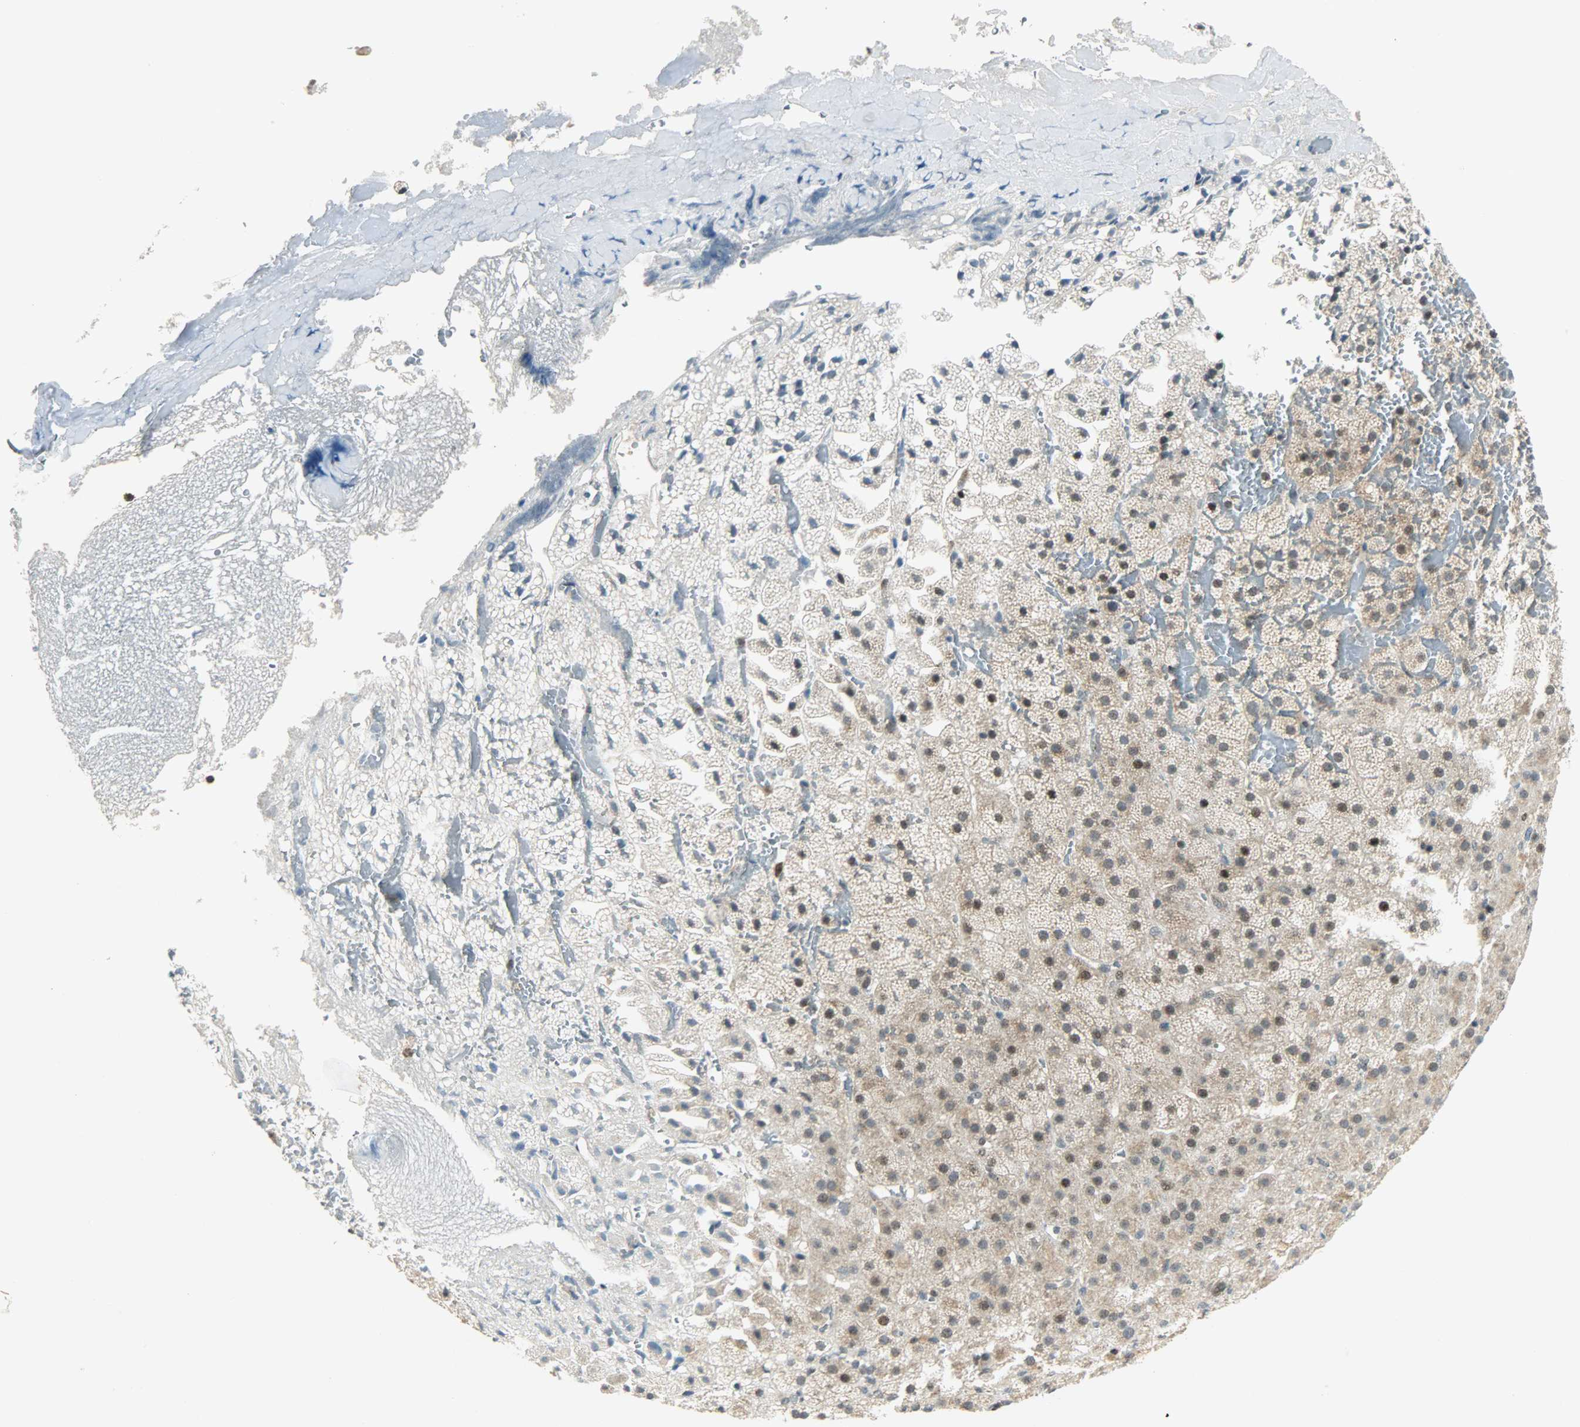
{"staining": {"intensity": "weak", "quantity": "25%-75%", "location": "cytoplasmic/membranous,nuclear"}, "tissue": "adrenal gland", "cell_type": "Glandular cells", "image_type": "normal", "snomed": [{"axis": "morphology", "description": "Normal tissue, NOS"}, {"axis": "topography", "description": "Adrenal gland"}], "caption": "Glandular cells show weak cytoplasmic/membranous,nuclear expression in approximately 25%-75% of cells in normal adrenal gland.", "gene": "IL15", "patient": {"sex": "male", "age": 35}}